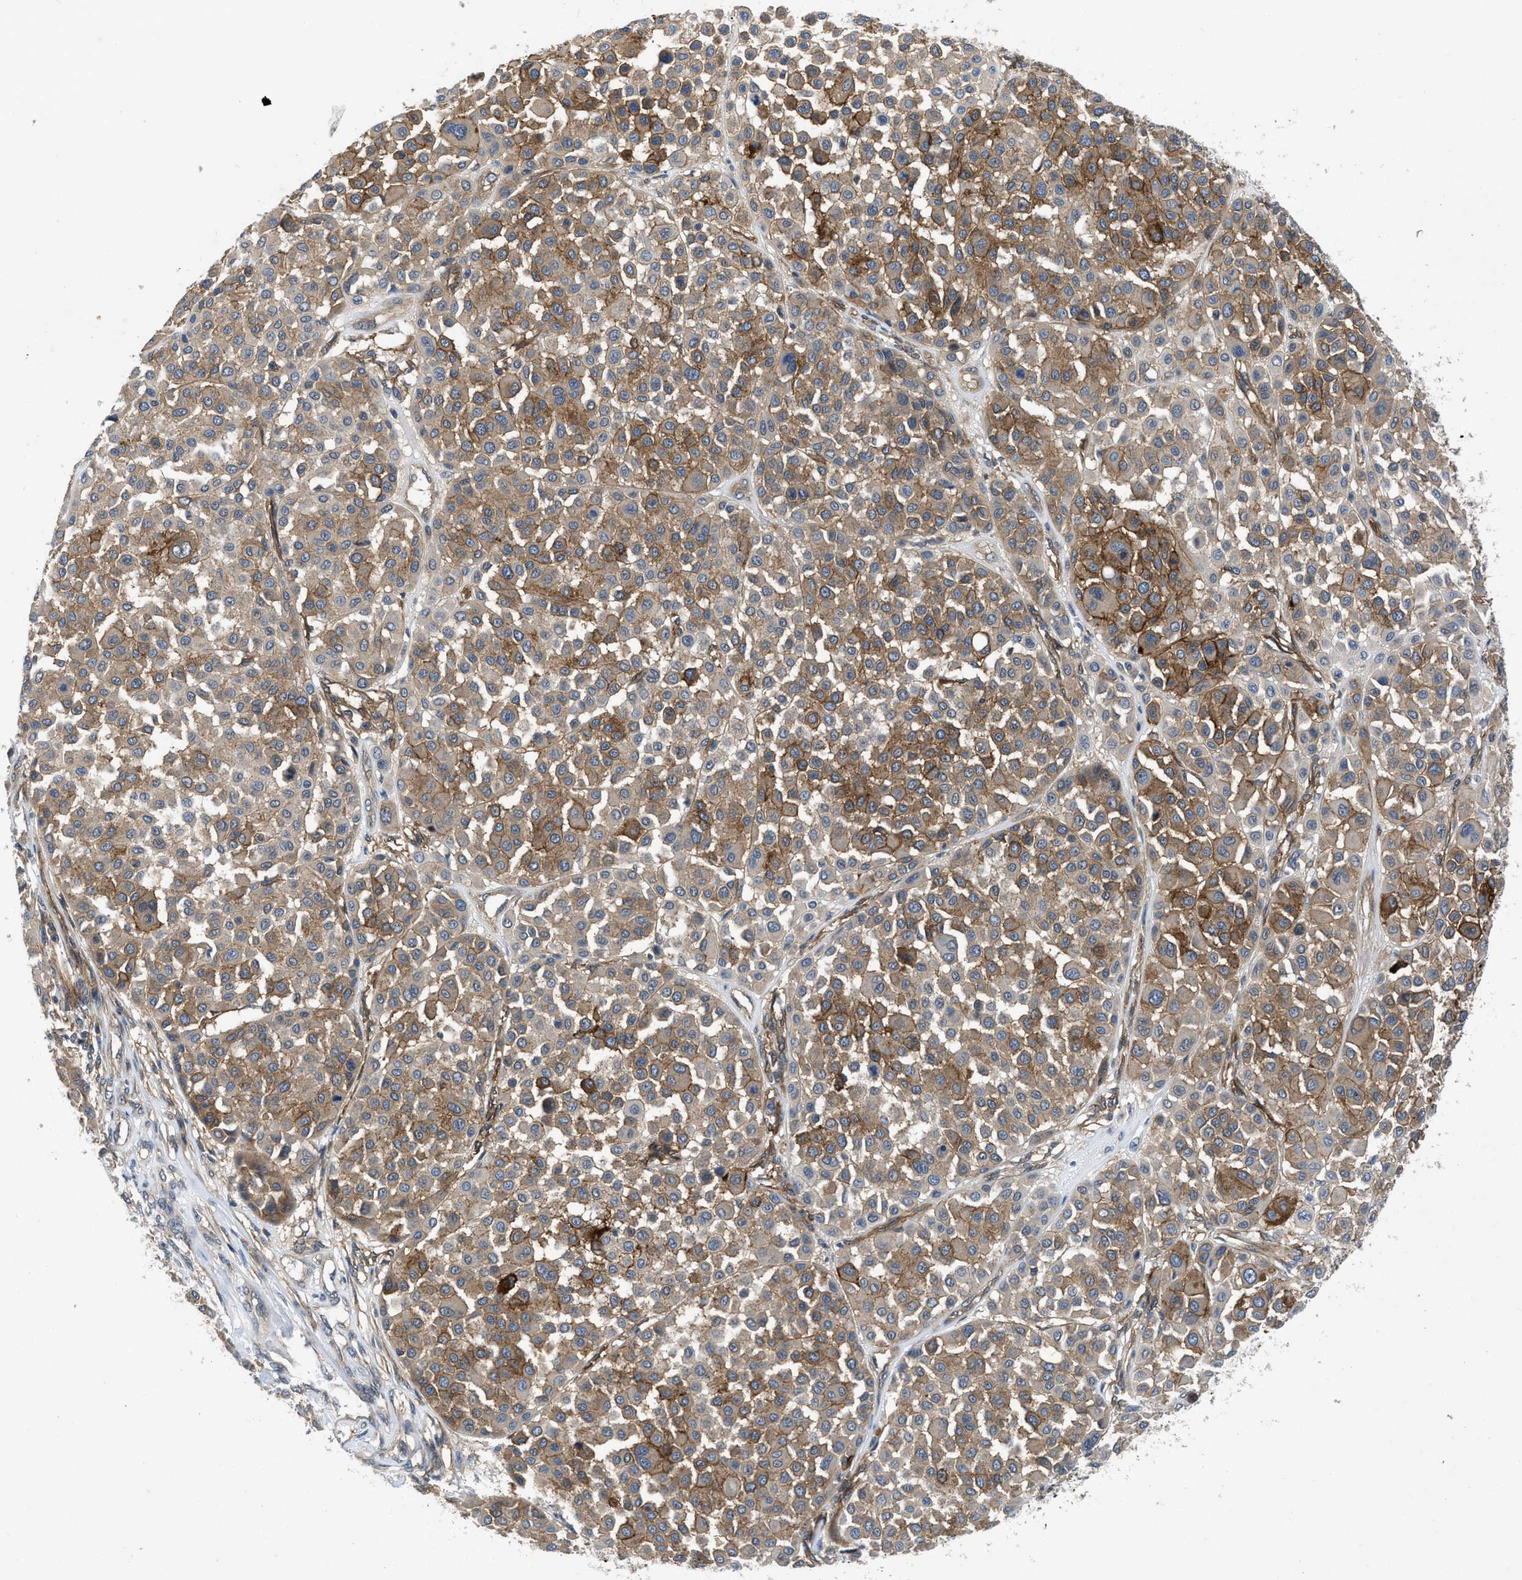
{"staining": {"intensity": "moderate", "quantity": ">75%", "location": "cytoplasmic/membranous"}, "tissue": "melanoma", "cell_type": "Tumor cells", "image_type": "cancer", "snomed": [{"axis": "morphology", "description": "Malignant melanoma, Metastatic site"}, {"axis": "topography", "description": "Soft tissue"}], "caption": "Human melanoma stained for a protein (brown) shows moderate cytoplasmic/membranous positive expression in about >75% of tumor cells.", "gene": "PANX1", "patient": {"sex": "male", "age": 41}}